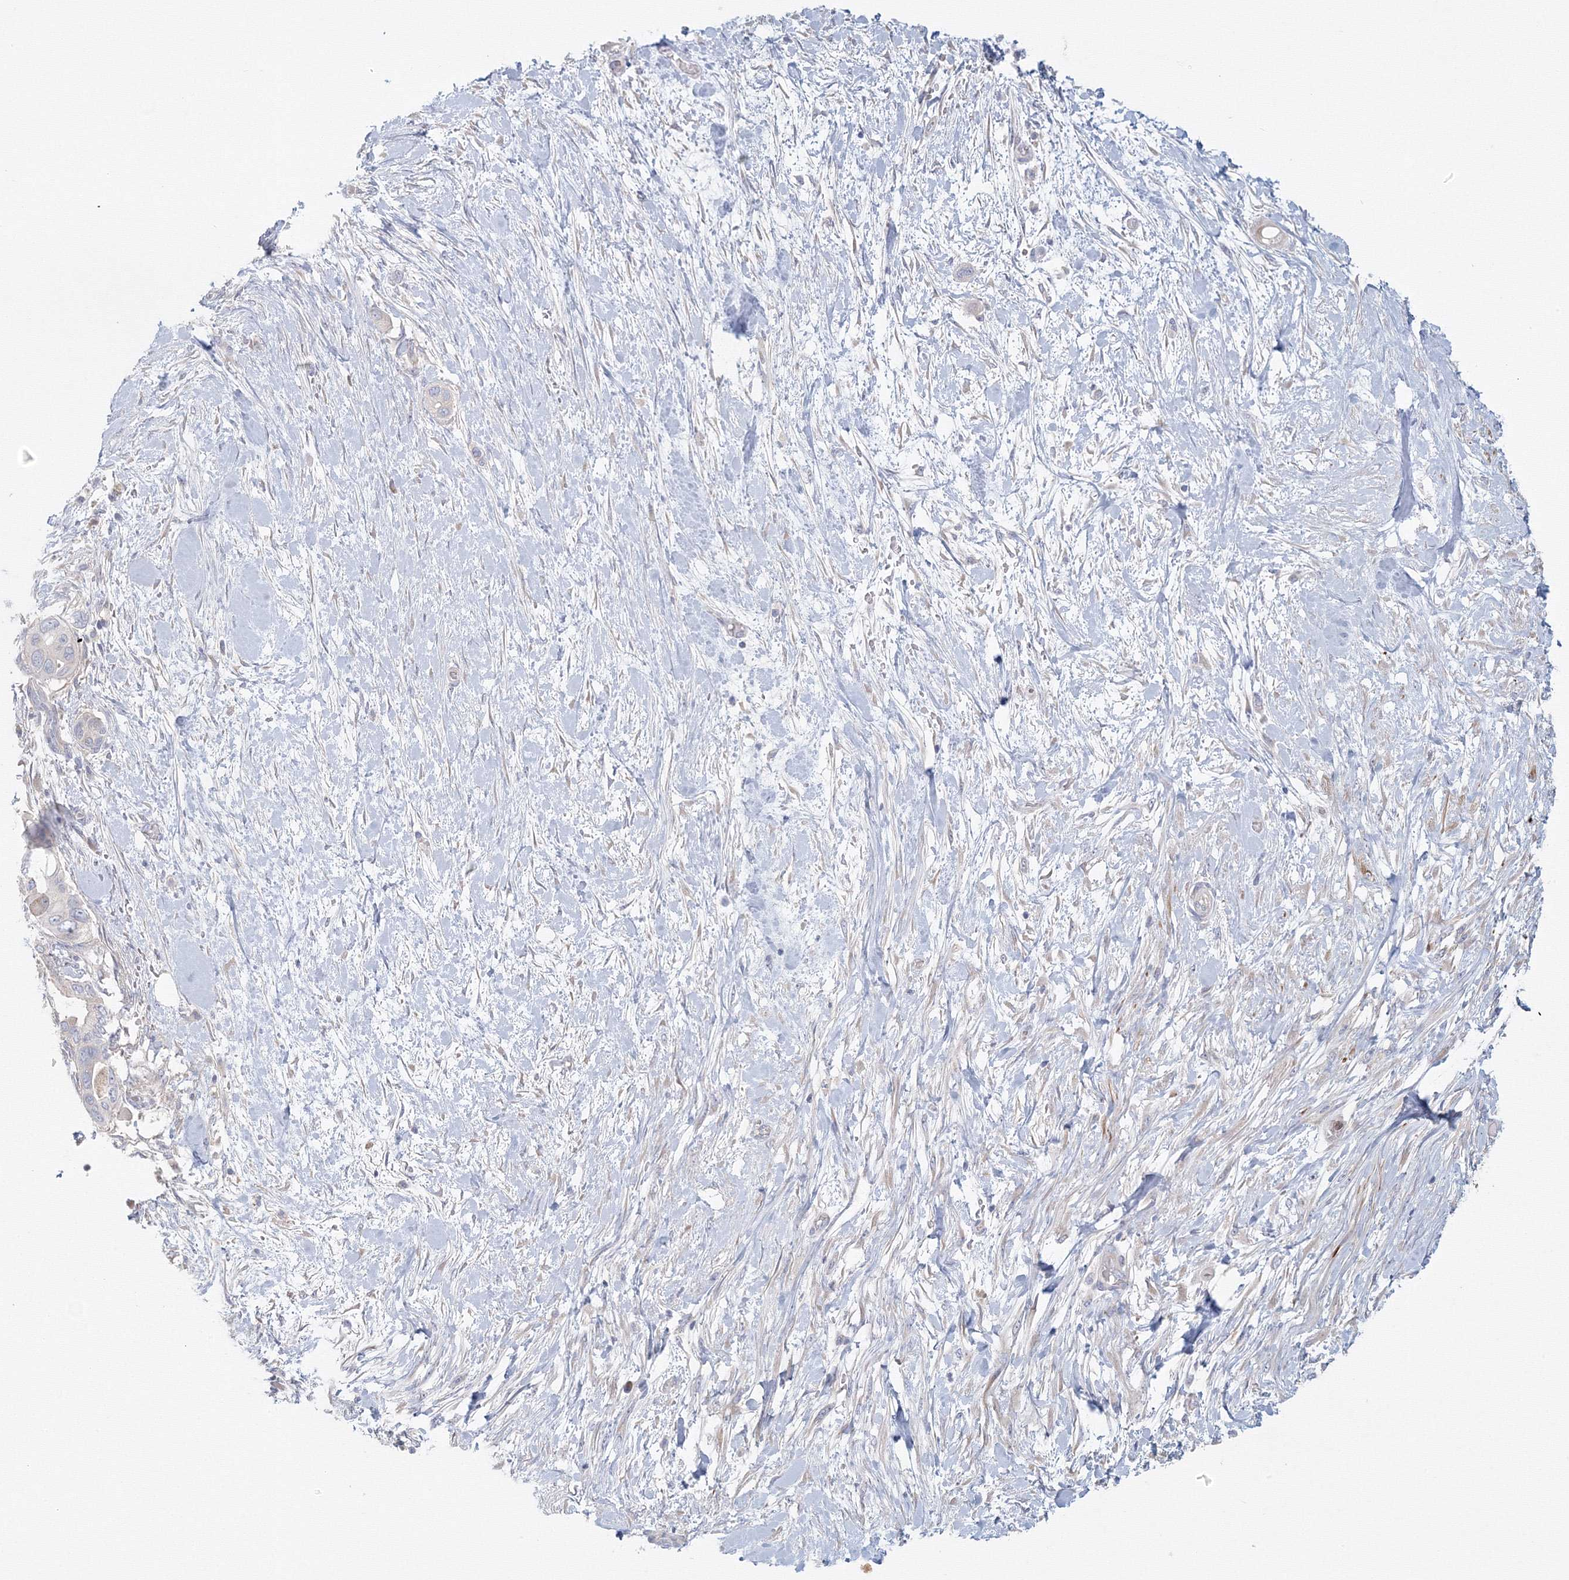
{"staining": {"intensity": "negative", "quantity": "none", "location": "none"}, "tissue": "pancreatic cancer", "cell_type": "Tumor cells", "image_type": "cancer", "snomed": [{"axis": "morphology", "description": "Adenocarcinoma, NOS"}, {"axis": "topography", "description": "Pancreas"}], "caption": "Tumor cells are negative for brown protein staining in pancreatic cancer (adenocarcinoma).", "gene": "TACC2", "patient": {"sex": "male", "age": 68}}